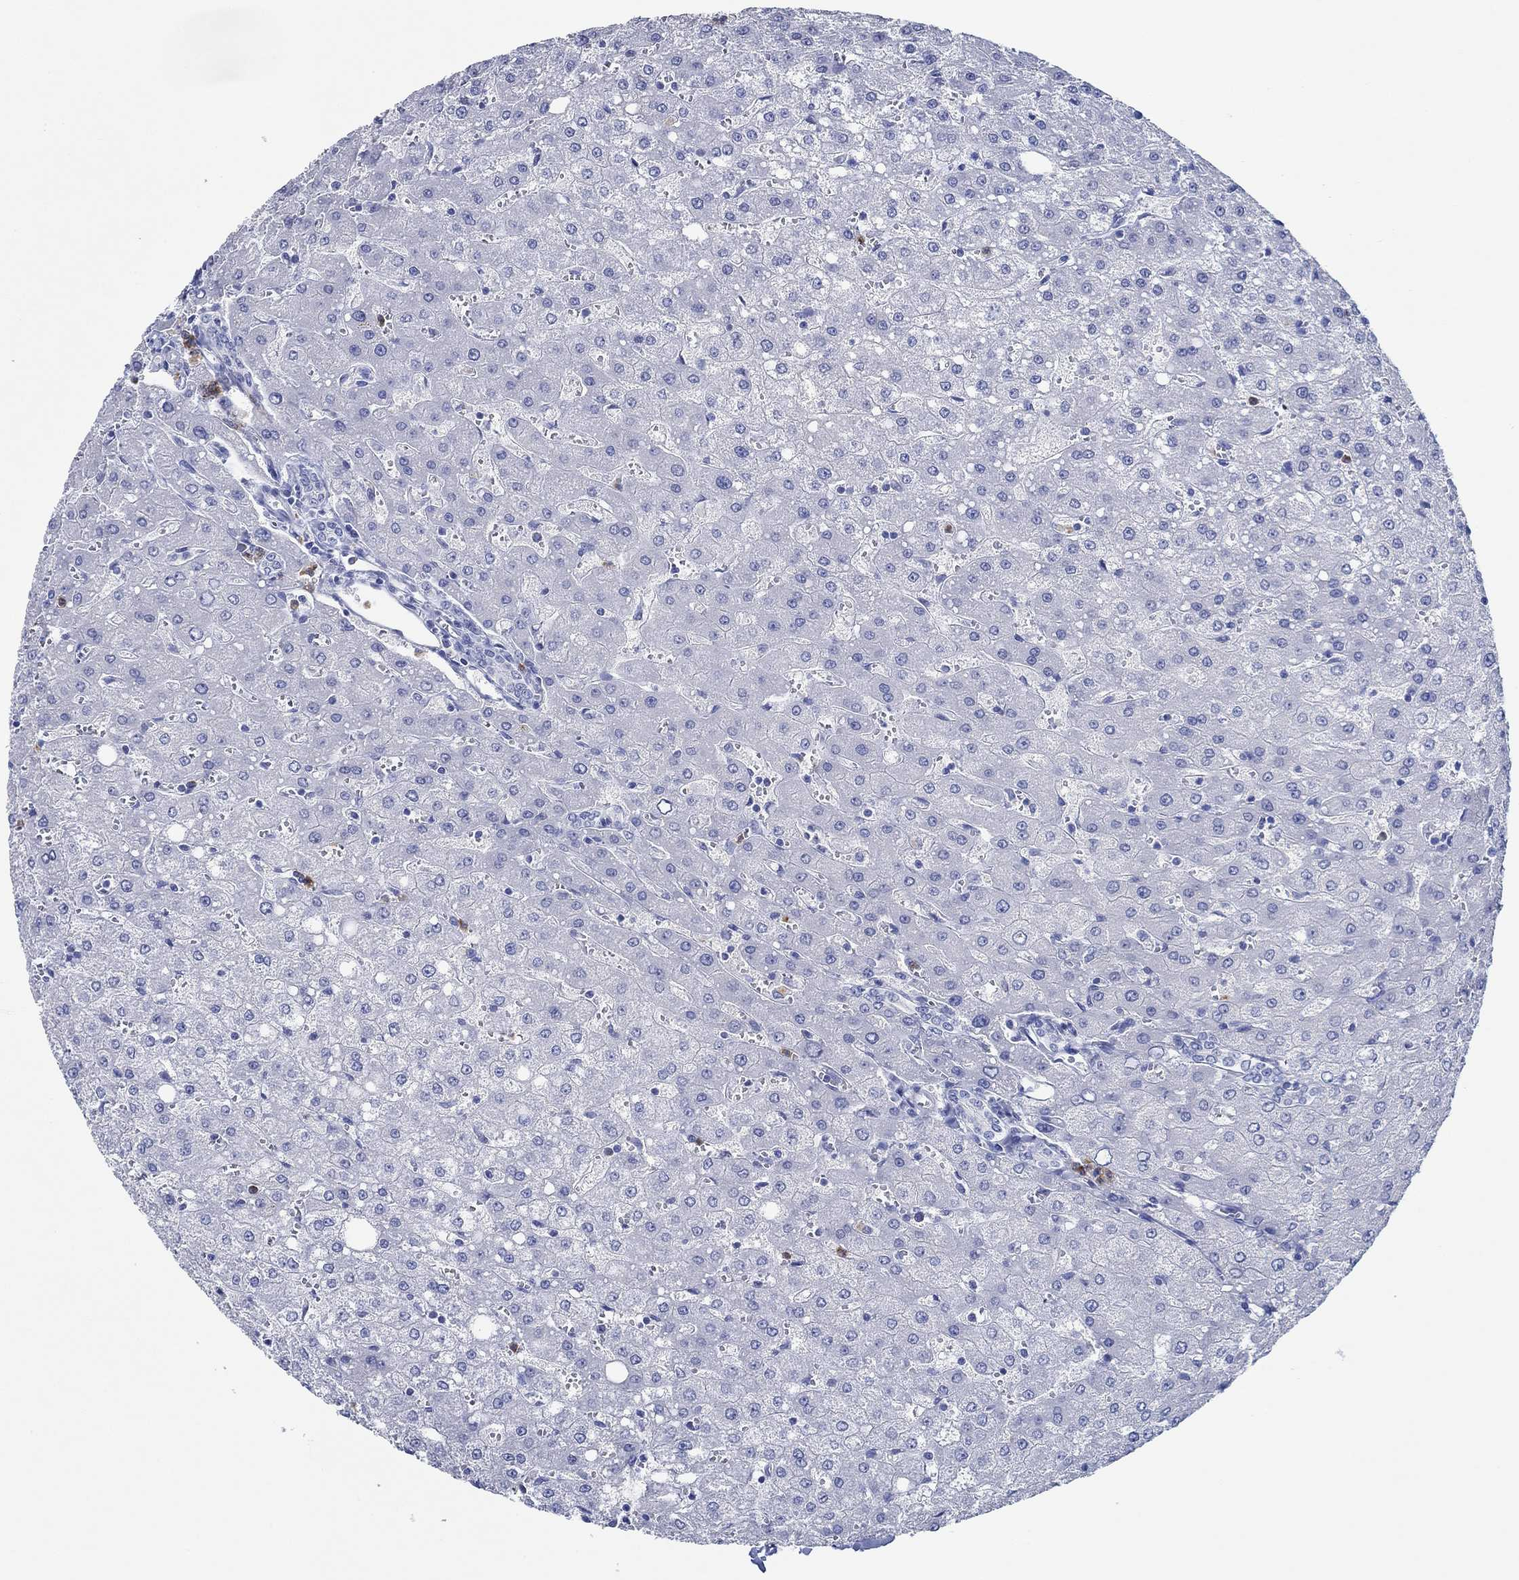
{"staining": {"intensity": "negative", "quantity": "none", "location": "none"}, "tissue": "liver", "cell_type": "Cholangiocytes", "image_type": "normal", "snomed": [{"axis": "morphology", "description": "Normal tissue, NOS"}, {"axis": "topography", "description": "Liver"}], "caption": "This is an IHC micrograph of benign human liver. There is no positivity in cholangiocytes.", "gene": "ZNF671", "patient": {"sex": "female", "age": 53}}